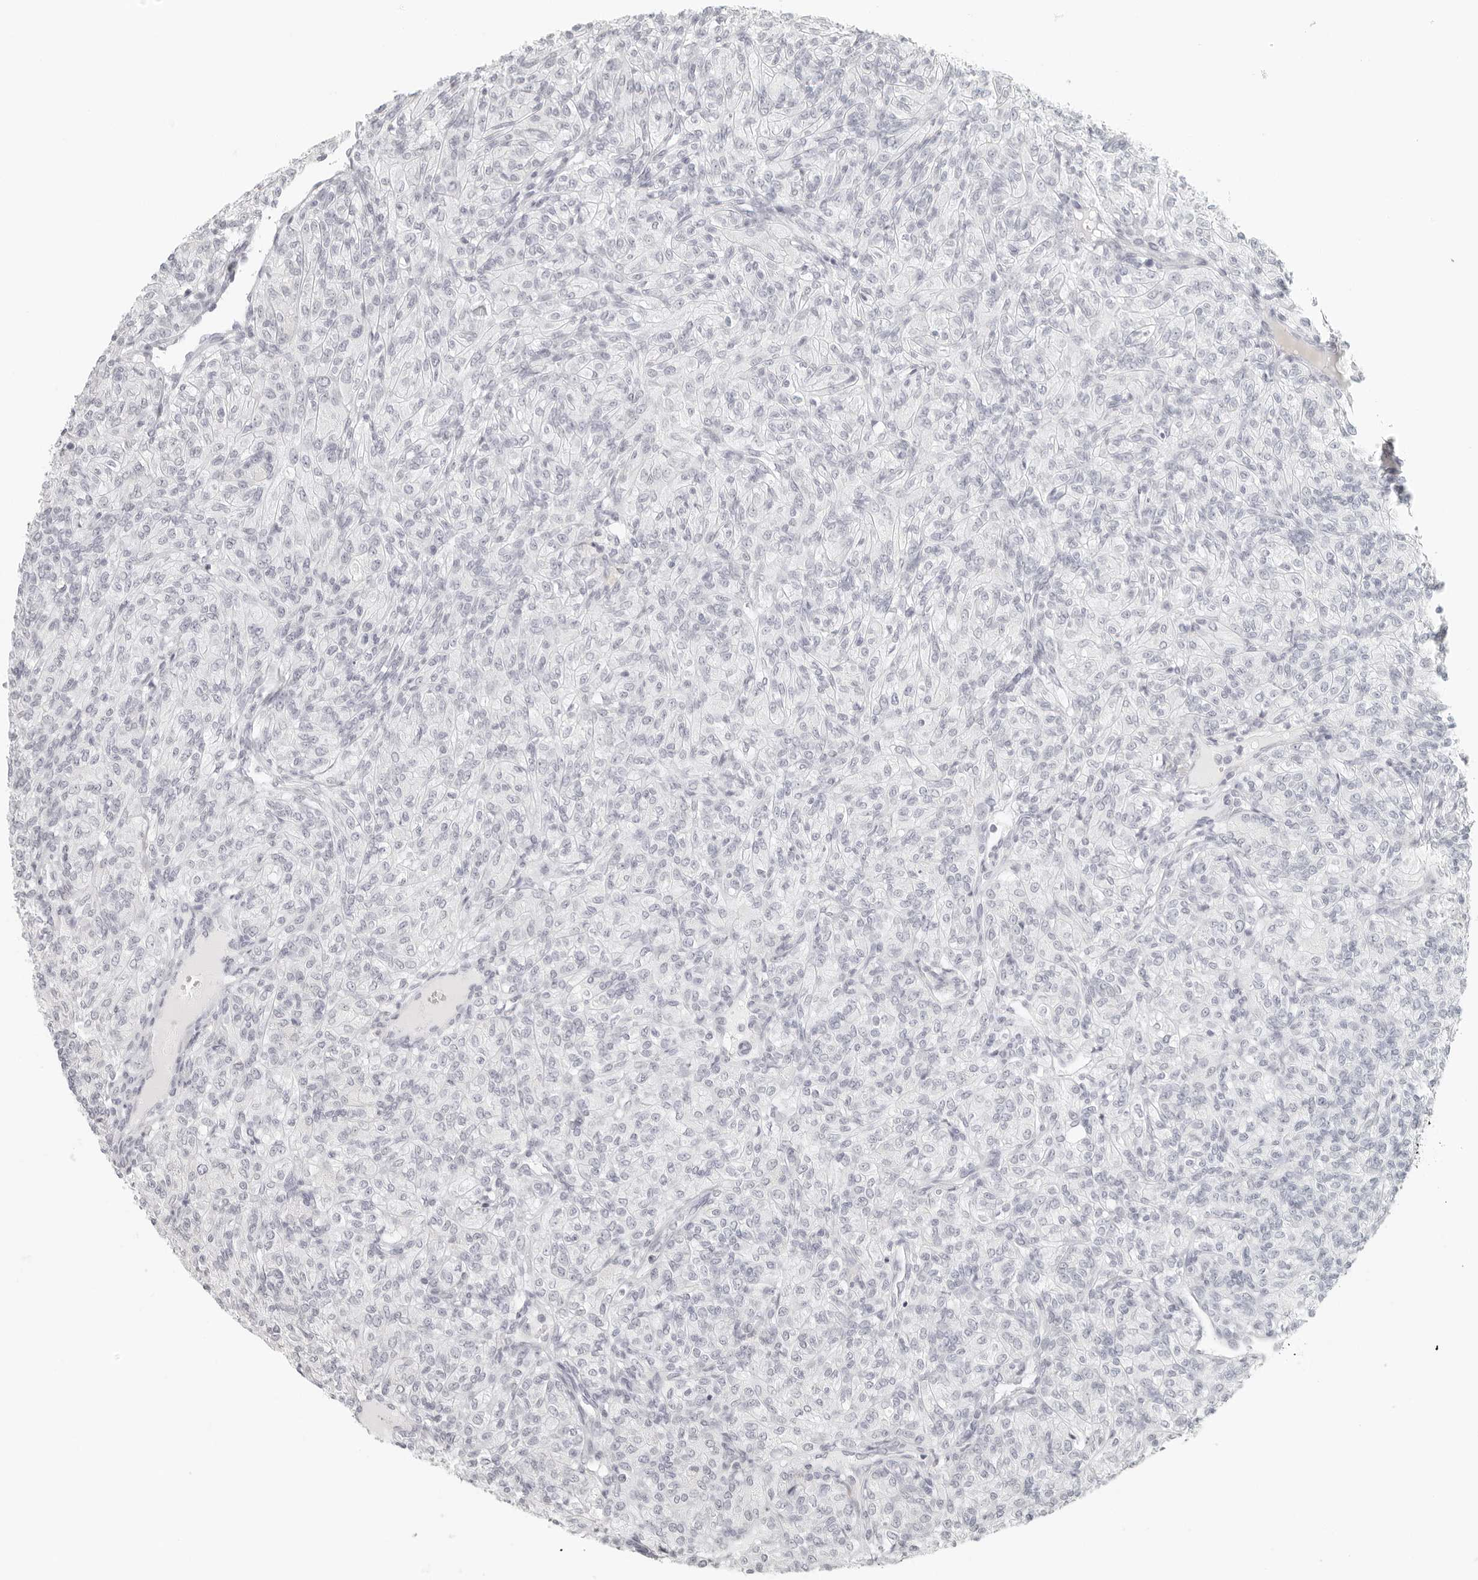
{"staining": {"intensity": "negative", "quantity": "none", "location": "none"}, "tissue": "renal cancer", "cell_type": "Tumor cells", "image_type": "cancer", "snomed": [{"axis": "morphology", "description": "Adenocarcinoma, NOS"}, {"axis": "topography", "description": "Kidney"}], "caption": "Image shows no significant protein expression in tumor cells of renal cancer (adenocarcinoma). (DAB (3,3'-diaminobenzidine) immunohistochemistry (IHC) with hematoxylin counter stain).", "gene": "RPS6KC1", "patient": {"sex": "male", "age": 77}}